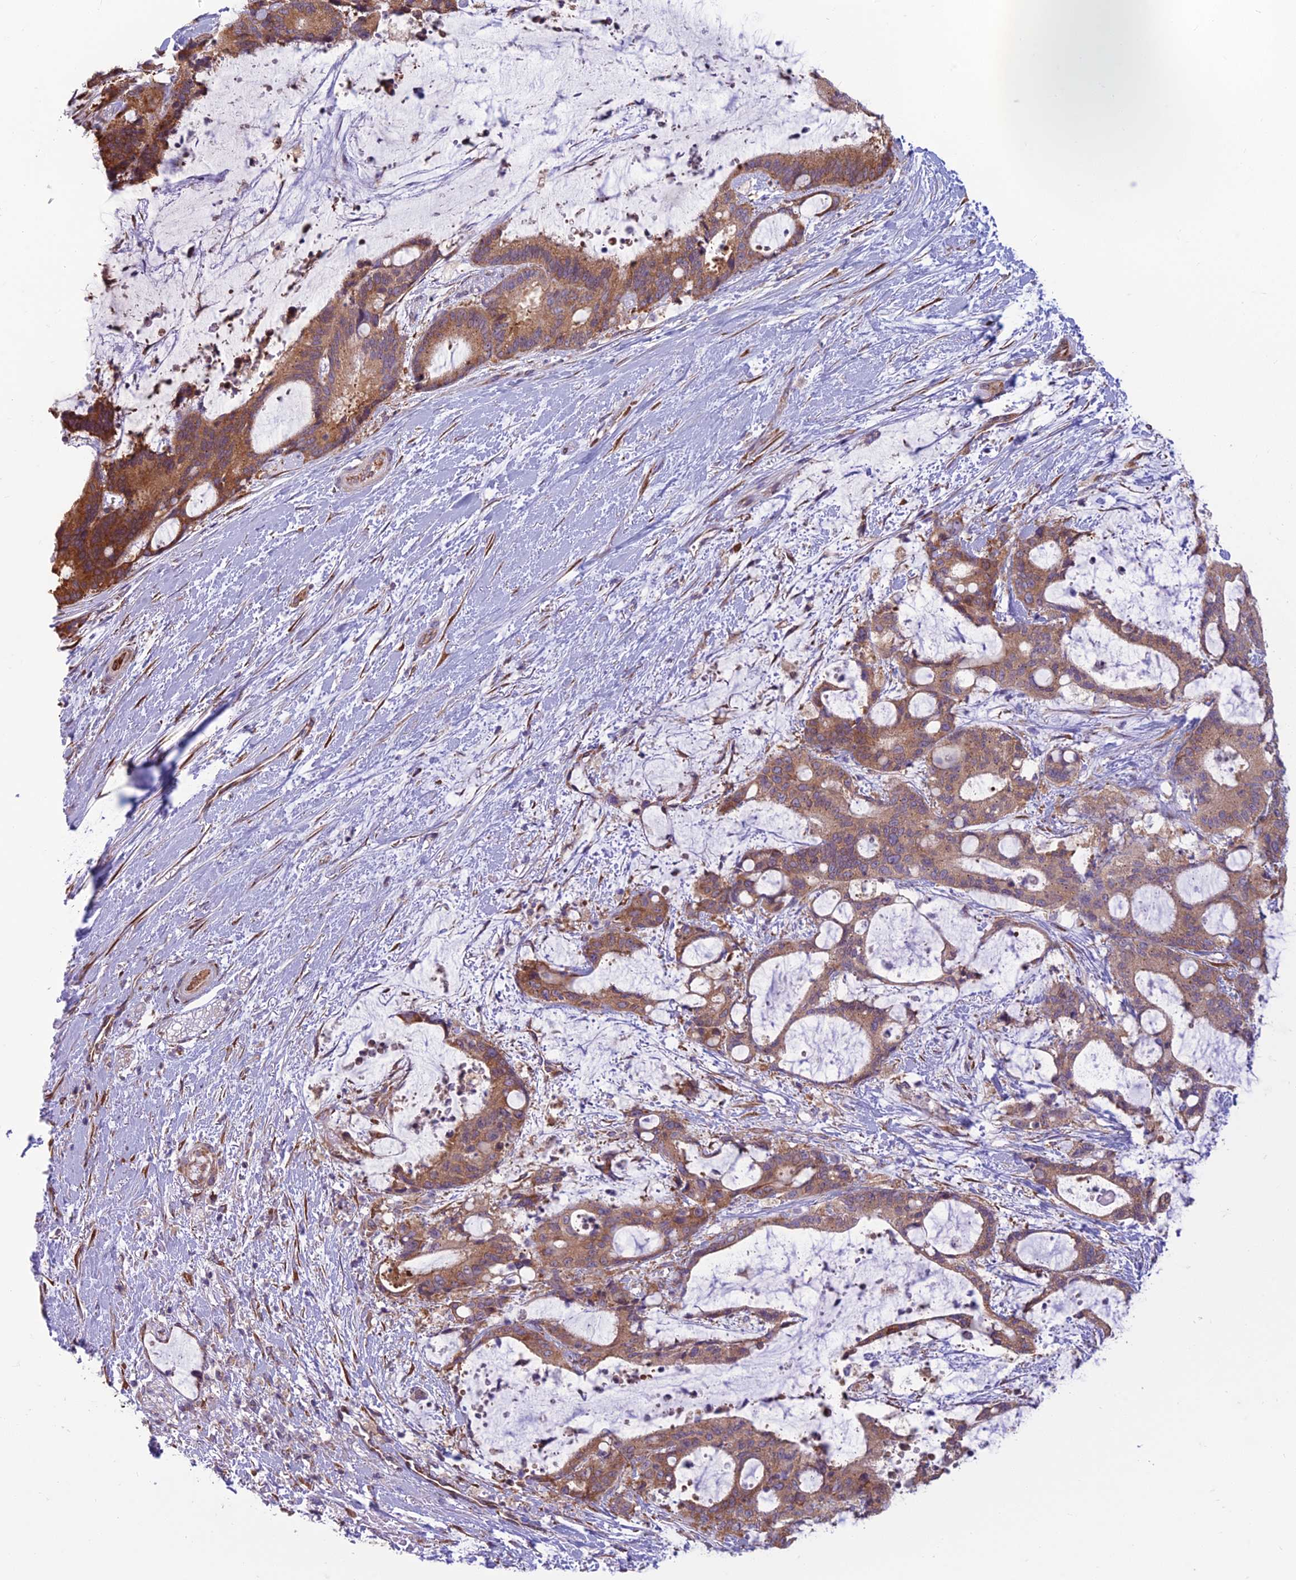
{"staining": {"intensity": "moderate", "quantity": ">75%", "location": "cytoplasmic/membranous"}, "tissue": "liver cancer", "cell_type": "Tumor cells", "image_type": "cancer", "snomed": [{"axis": "morphology", "description": "Normal tissue, NOS"}, {"axis": "morphology", "description": "Cholangiocarcinoma"}, {"axis": "topography", "description": "Liver"}, {"axis": "topography", "description": "Peripheral nerve tissue"}], "caption": "A high-resolution histopathology image shows immunohistochemistry (IHC) staining of liver cholangiocarcinoma, which shows moderate cytoplasmic/membranous positivity in about >75% of tumor cells. The protein of interest is stained brown, and the nuclei are stained in blue (DAB (3,3'-diaminobenzidine) IHC with brightfield microscopy, high magnification).", "gene": "RPL17-C18orf32", "patient": {"sex": "female", "age": 73}}